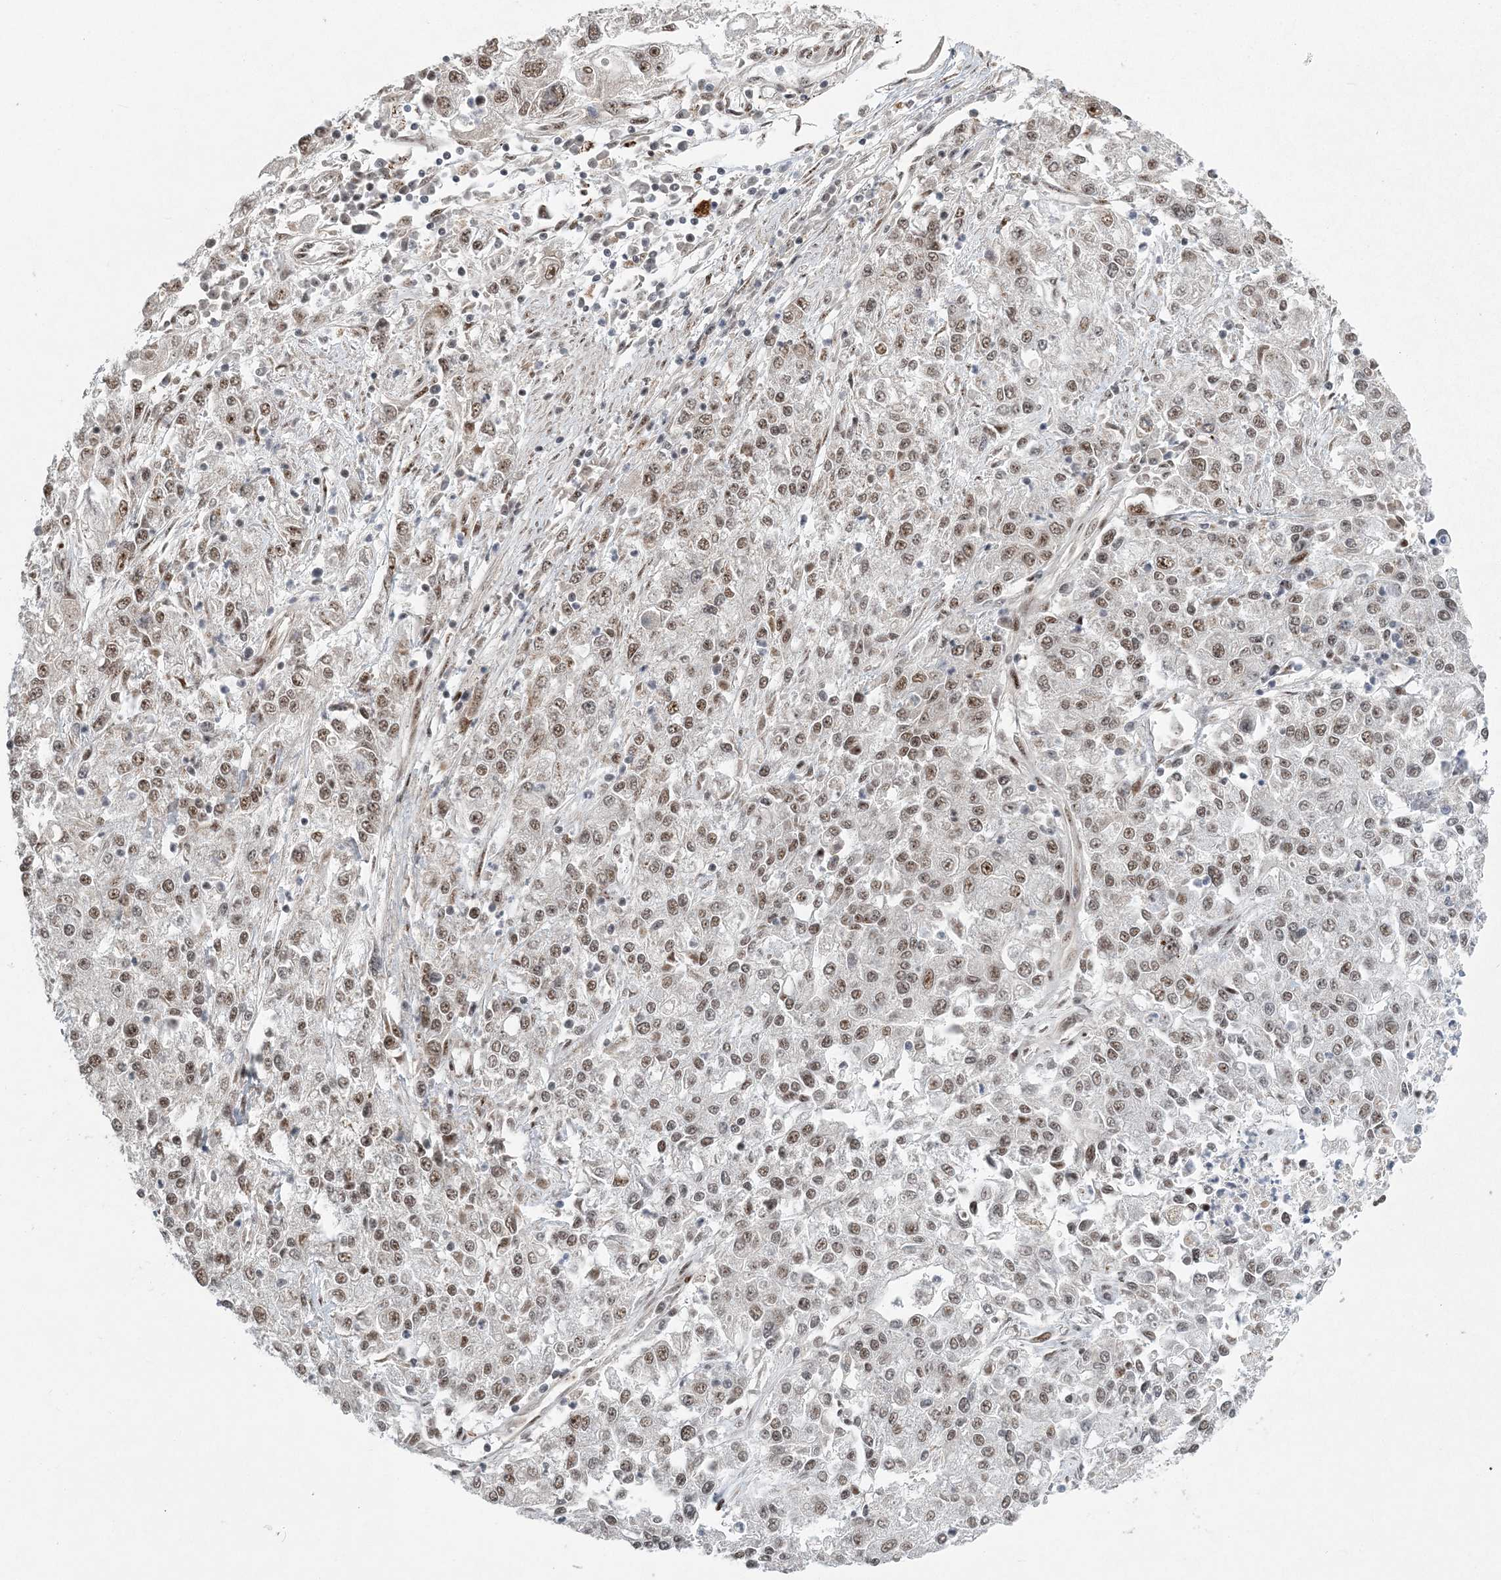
{"staining": {"intensity": "moderate", "quantity": ">75%", "location": "nuclear"}, "tissue": "endometrial cancer", "cell_type": "Tumor cells", "image_type": "cancer", "snomed": [{"axis": "morphology", "description": "Adenocarcinoma, NOS"}, {"axis": "topography", "description": "Endometrium"}], "caption": "High-power microscopy captured an immunohistochemistry (IHC) micrograph of endometrial cancer (adenocarcinoma), revealing moderate nuclear expression in approximately >75% of tumor cells. (DAB IHC with brightfield microscopy, high magnification).", "gene": "CWC22", "patient": {"sex": "female", "age": 49}}